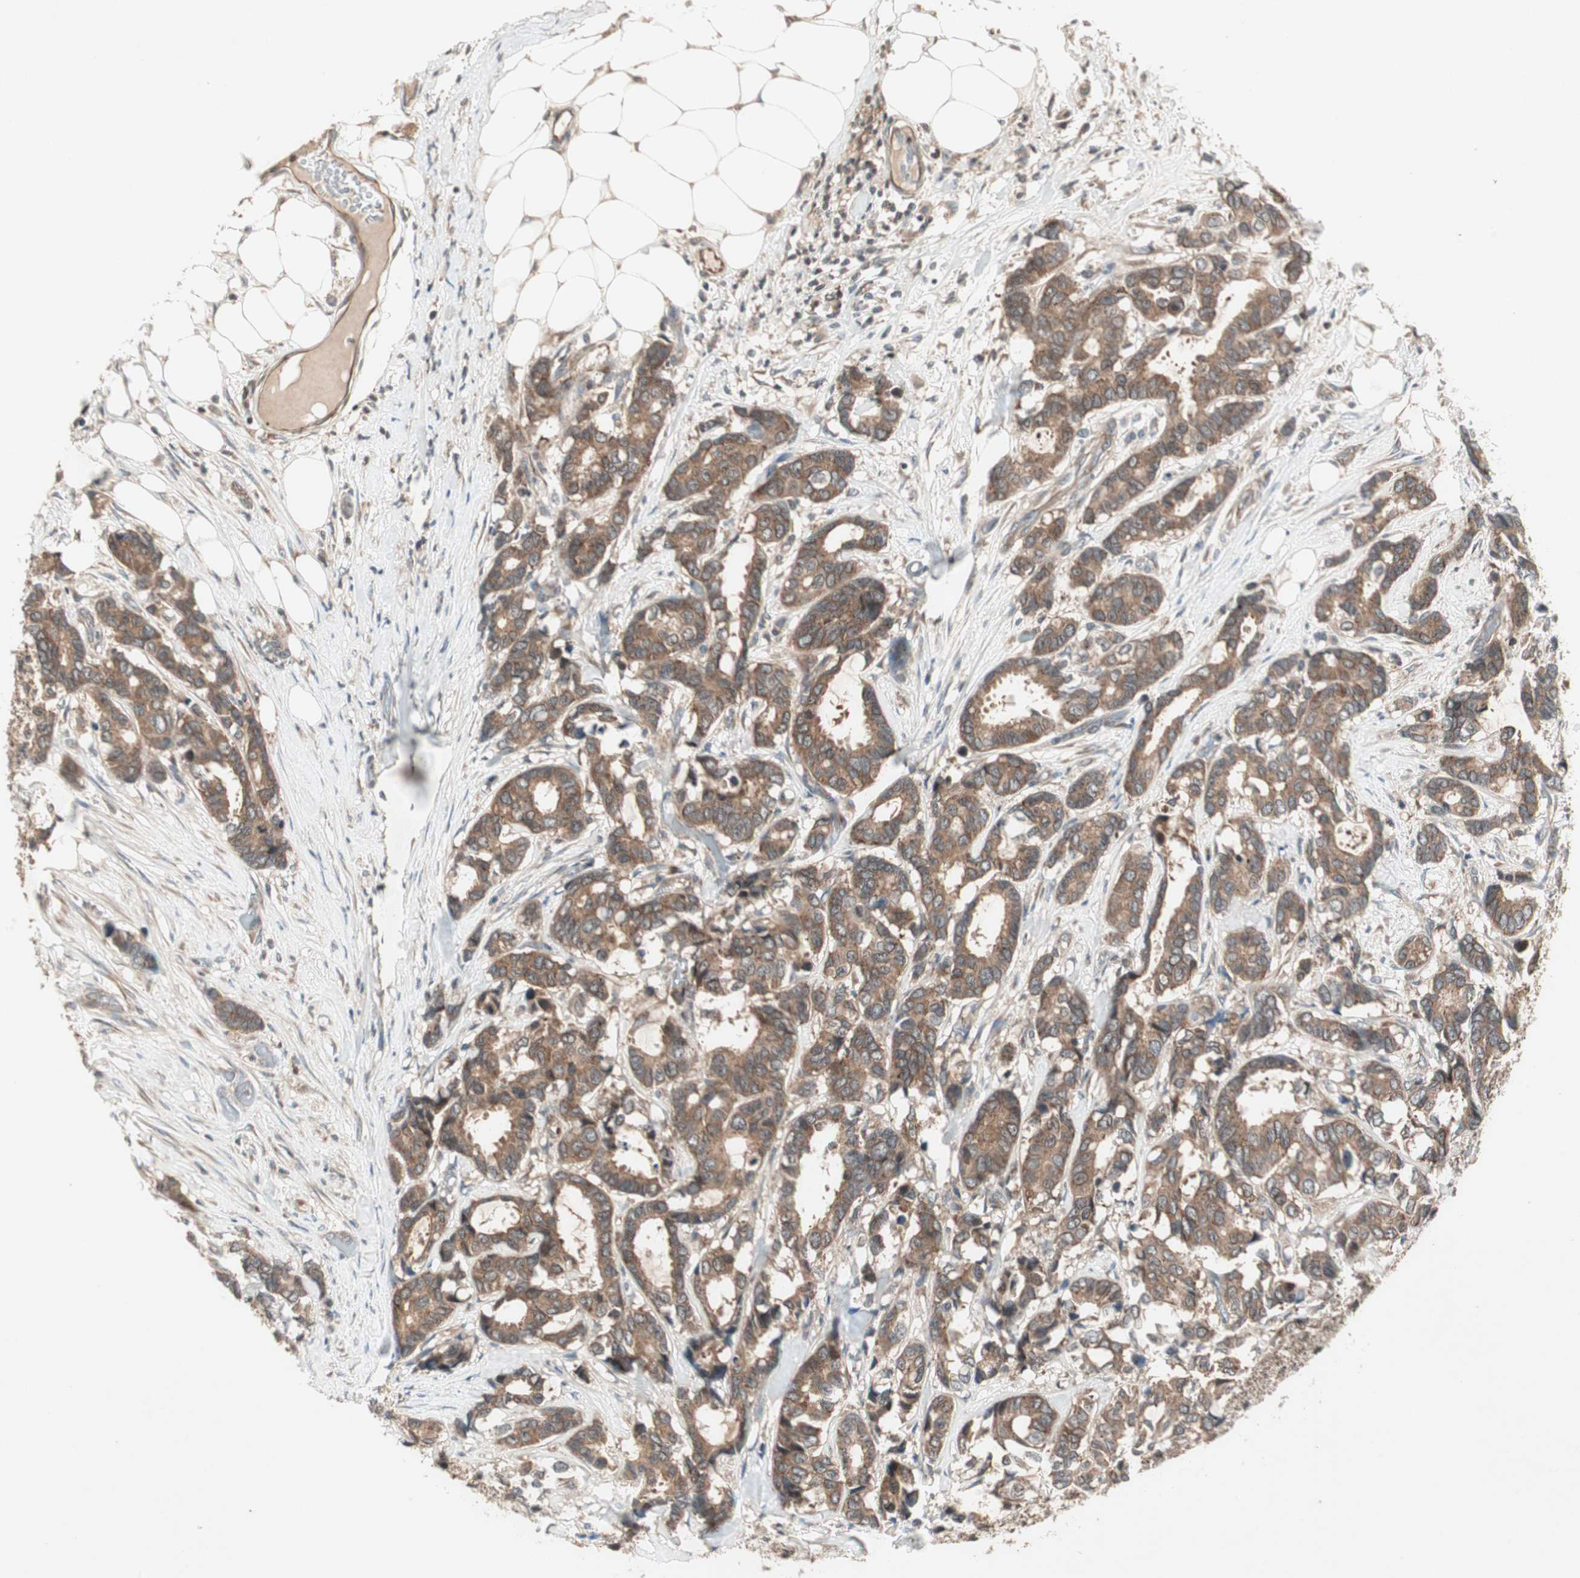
{"staining": {"intensity": "moderate", "quantity": ">75%", "location": "cytoplasmic/membranous"}, "tissue": "breast cancer", "cell_type": "Tumor cells", "image_type": "cancer", "snomed": [{"axis": "morphology", "description": "Duct carcinoma"}, {"axis": "topography", "description": "Breast"}], "caption": "Immunohistochemistry of human invasive ductal carcinoma (breast) exhibits medium levels of moderate cytoplasmic/membranous positivity in about >75% of tumor cells.", "gene": "IRS1", "patient": {"sex": "female", "age": 87}}